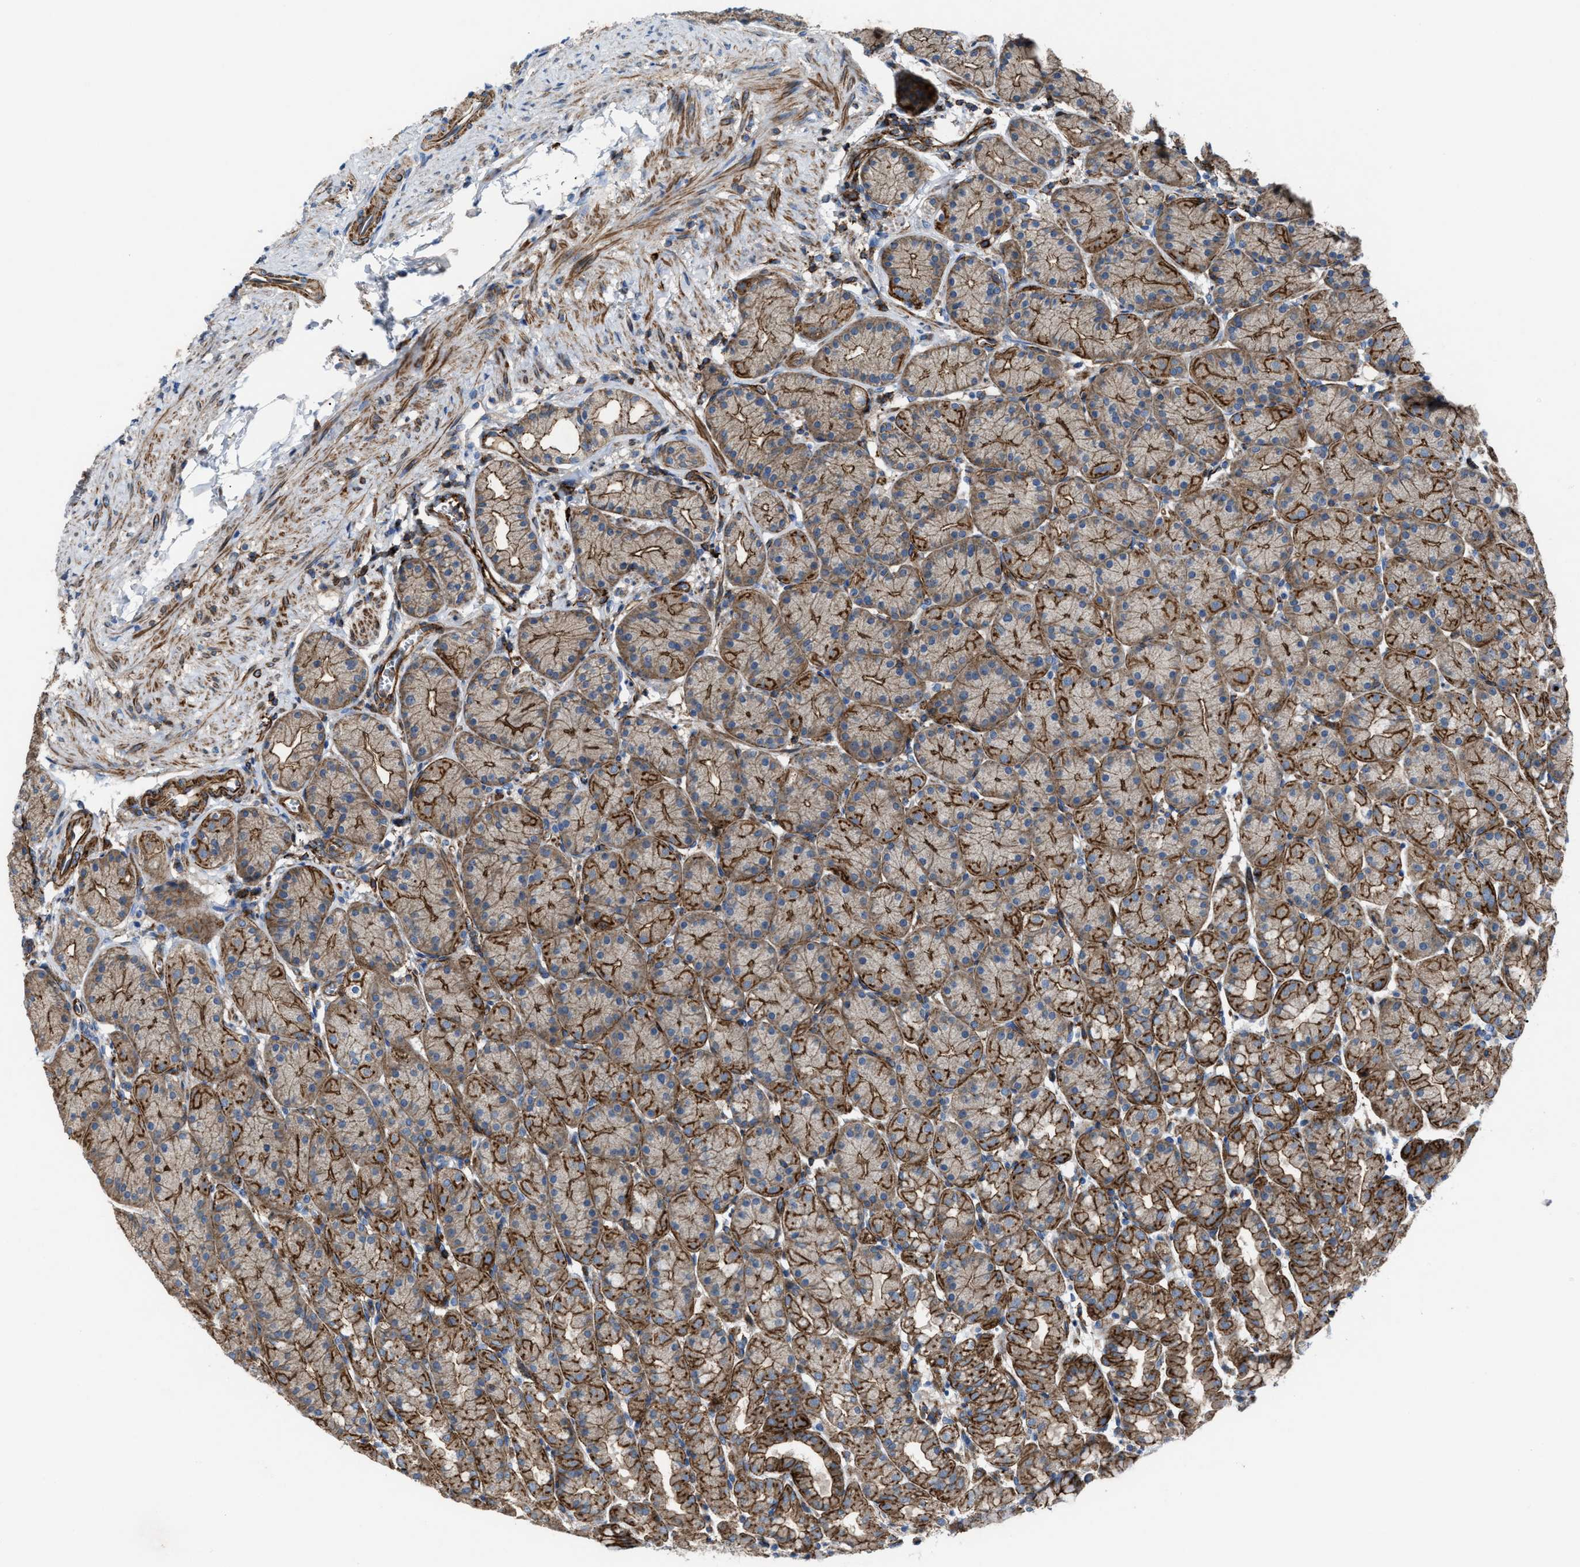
{"staining": {"intensity": "moderate", "quantity": ">75%", "location": "cytoplasmic/membranous"}, "tissue": "stomach", "cell_type": "Glandular cells", "image_type": "normal", "snomed": [{"axis": "morphology", "description": "Normal tissue, NOS"}, {"axis": "topography", "description": "Stomach"}], "caption": "Brown immunohistochemical staining in normal human stomach reveals moderate cytoplasmic/membranous staining in approximately >75% of glandular cells. (DAB (3,3'-diaminobenzidine) IHC with brightfield microscopy, high magnification).", "gene": "AGPAT2", "patient": {"sex": "male", "age": 42}}